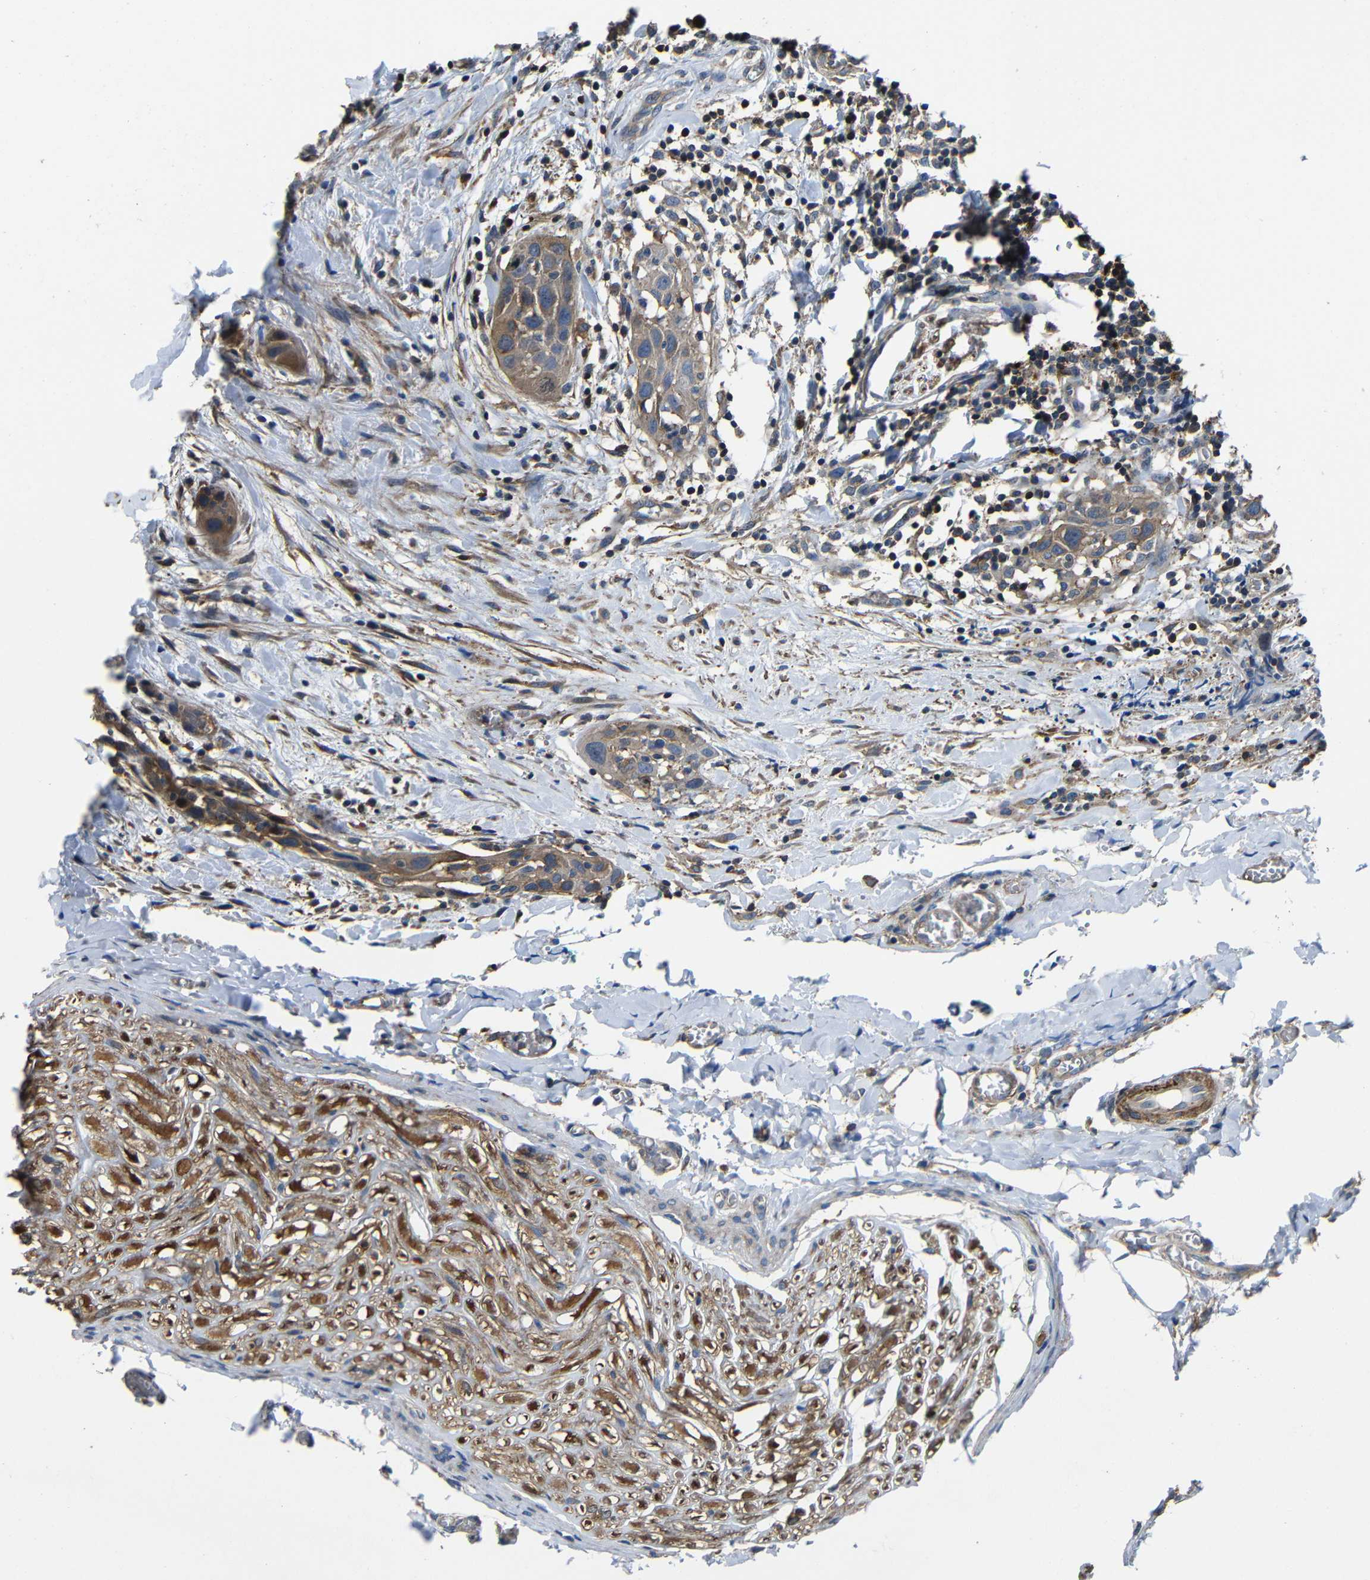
{"staining": {"intensity": "moderate", "quantity": ">75%", "location": "cytoplasmic/membranous"}, "tissue": "head and neck cancer", "cell_type": "Tumor cells", "image_type": "cancer", "snomed": [{"axis": "morphology", "description": "Normal tissue, NOS"}, {"axis": "morphology", "description": "Squamous cell carcinoma, NOS"}, {"axis": "topography", "description": "Oral tissue"}, {"axis": "topography", "description": "Head-Neck"}], "caption": "Head and neck squamous cell carcinoma stained with DAB immunohistochemistry reveals medium levels of moderate cytoplasmic/membranous staining in about >75% of tumor cells.", "gene": "GDI1", "patient": {"sex": "female", "age": 50}}